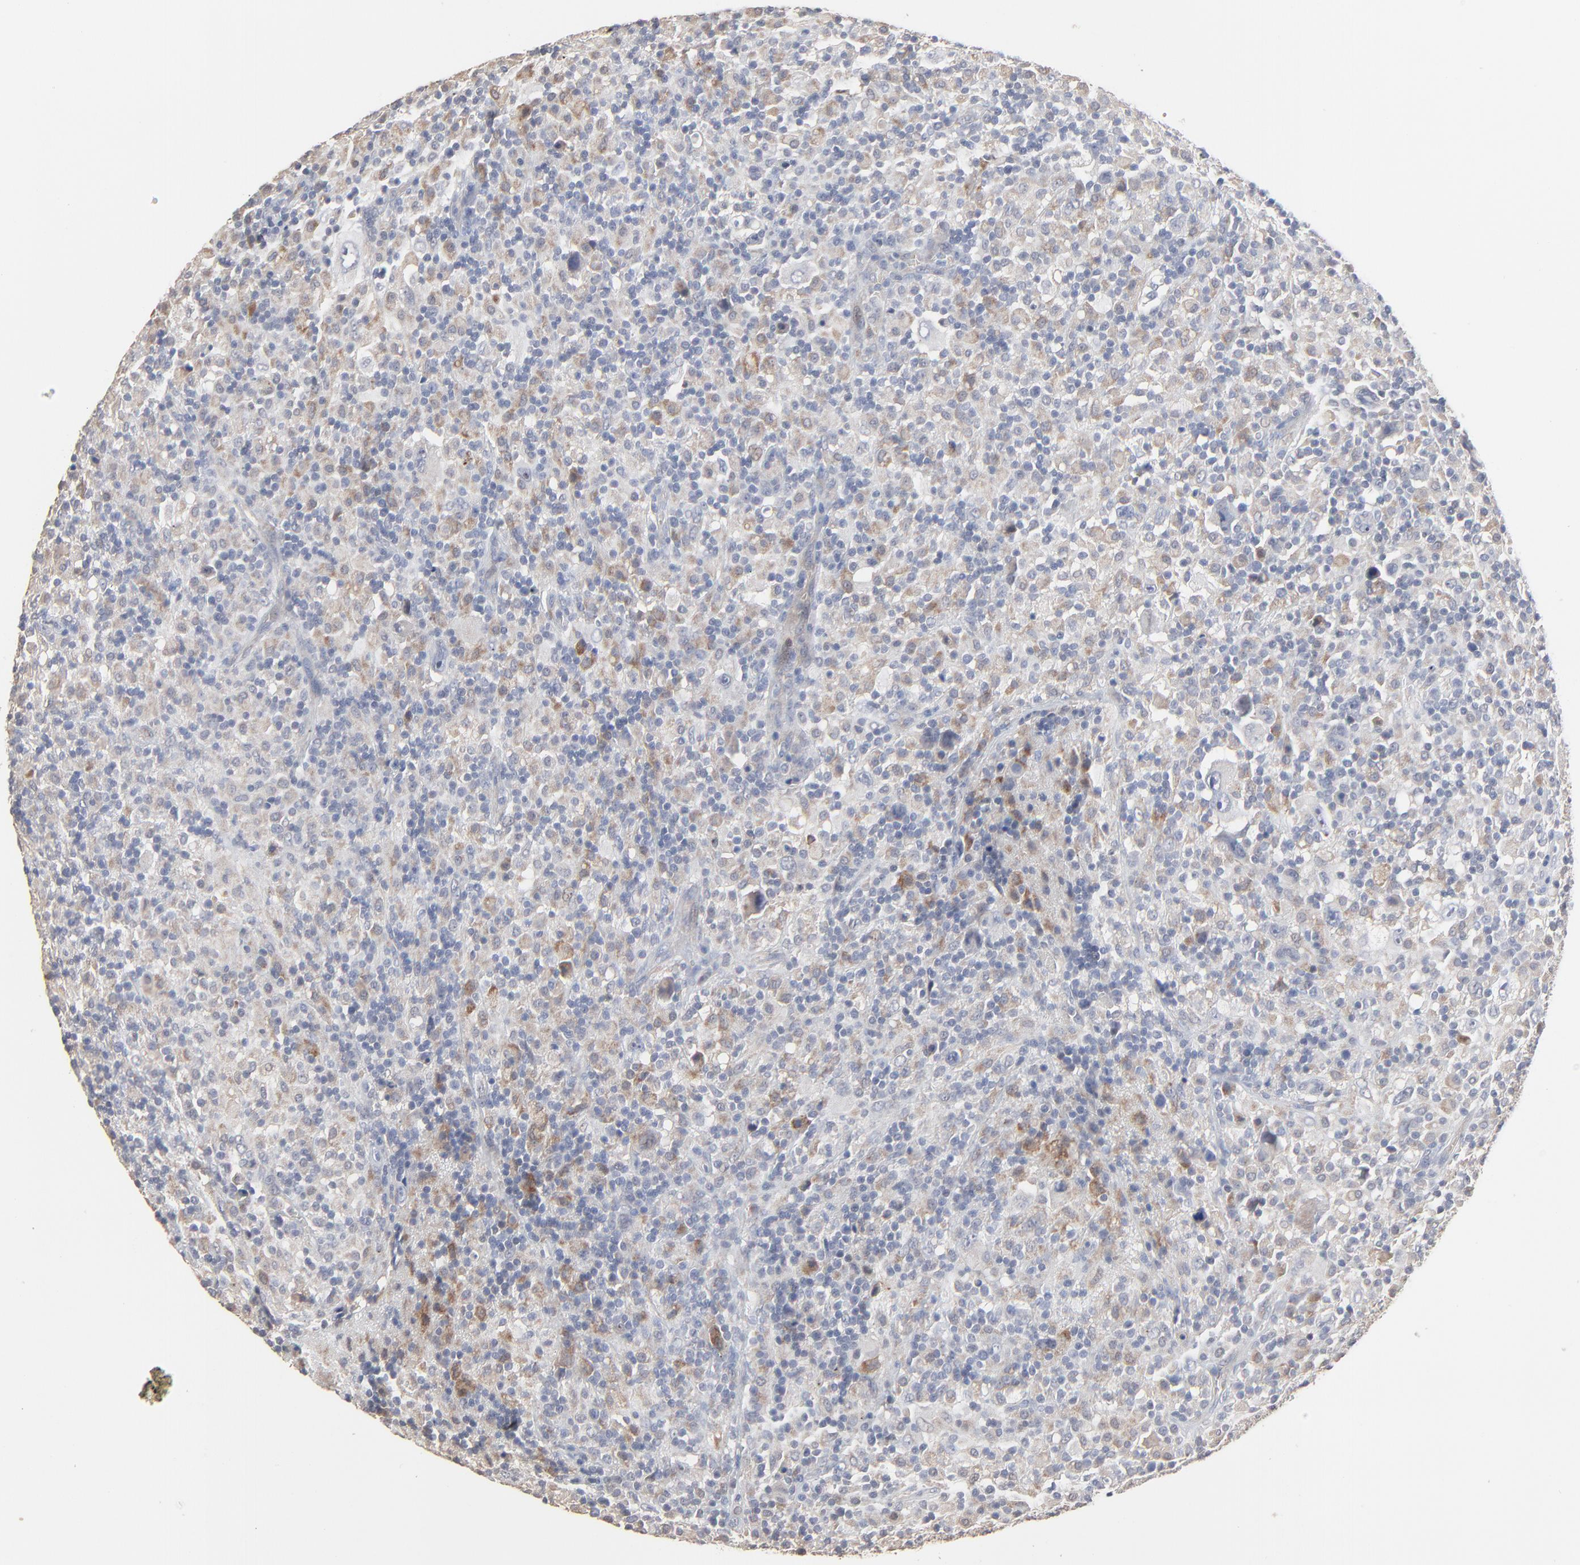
{"staining": {"intensity": "negative", "quantity": "none", "location": "none"}, "tissue": "lymphoma", "cell_type": "Tumor cells", "image_type": "cancer", "snomed": [{"axis": "morphology", "description": "Hodgkin's disease, NOS"}, {"axis": "topography", "description": "Lymph node"}], "caption": "High magnification brightfield microscopy of Hodgkin's disease stained with DAB (3,3'-diaminobenzidine) (brown) and counterstained with hematoxylin (blue): tumor cells show no significant staining.", "gene": "FANCB", "patient": {"sex": "male", "age": 46}}